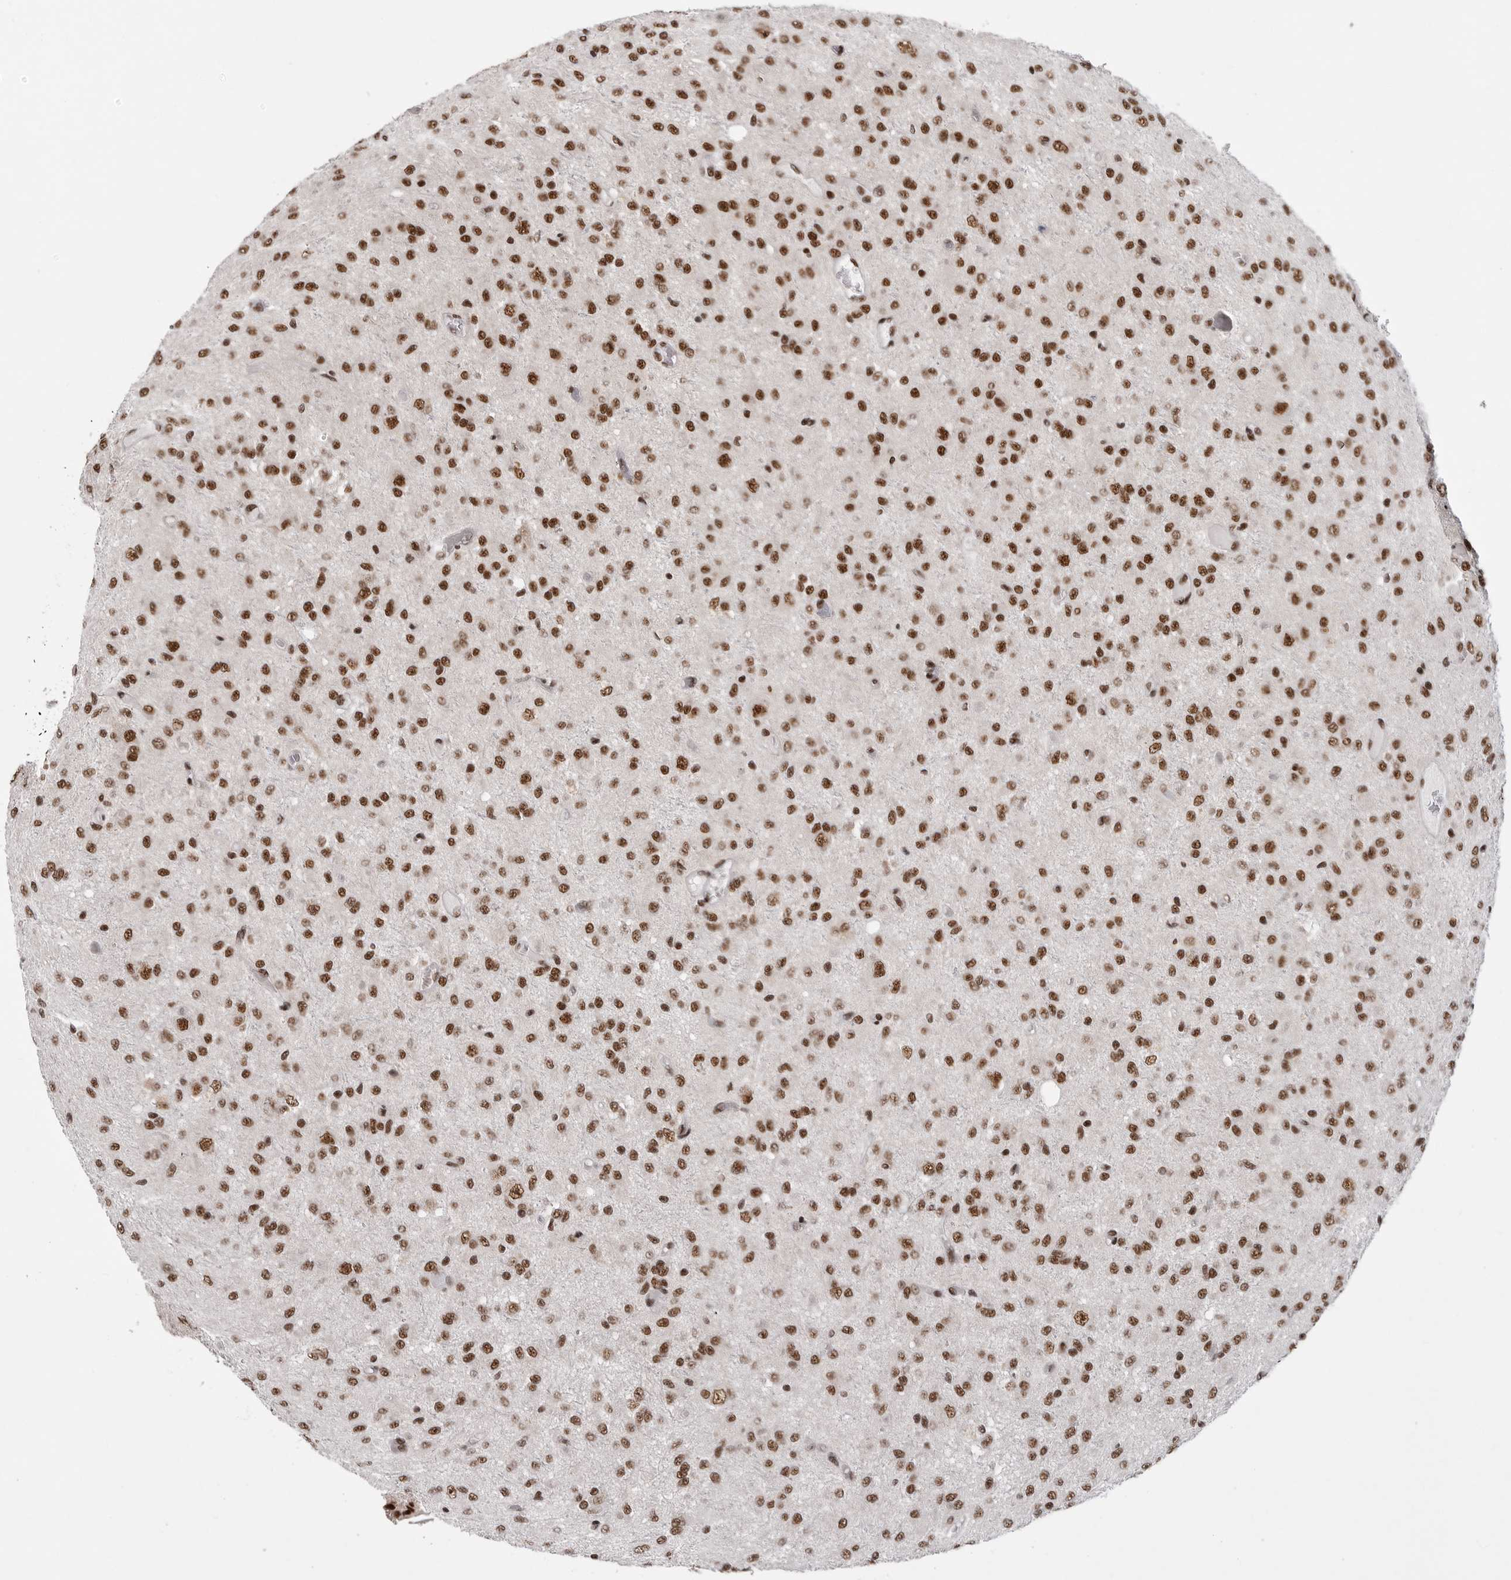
{"staining": {"intensity": "strong", "quantity": ">75%", "location": "nuclear"}, "tissue": "glioma", "cell_type": "Tumor cells", "image_type": "cancer", "snomed": [{"axis": "morphology", "description": "Glioma, malignant, High grade"}, {"axis": "topography", "description": "Brain"}], "caption": "An immunohistochemistry (IHC) micrograph of neoplastic tissue is shown. Protein staining in brown shows strong nuclear positivity in glioma within tumor cells. The staining was performed using DAB to visualize the protein expression in brown, while the nuclei were stained in blue with hematoxylin (Magnification: 20x).", "gene": "PPP1R8", "patient": {"sex": "female", "age": 59}}